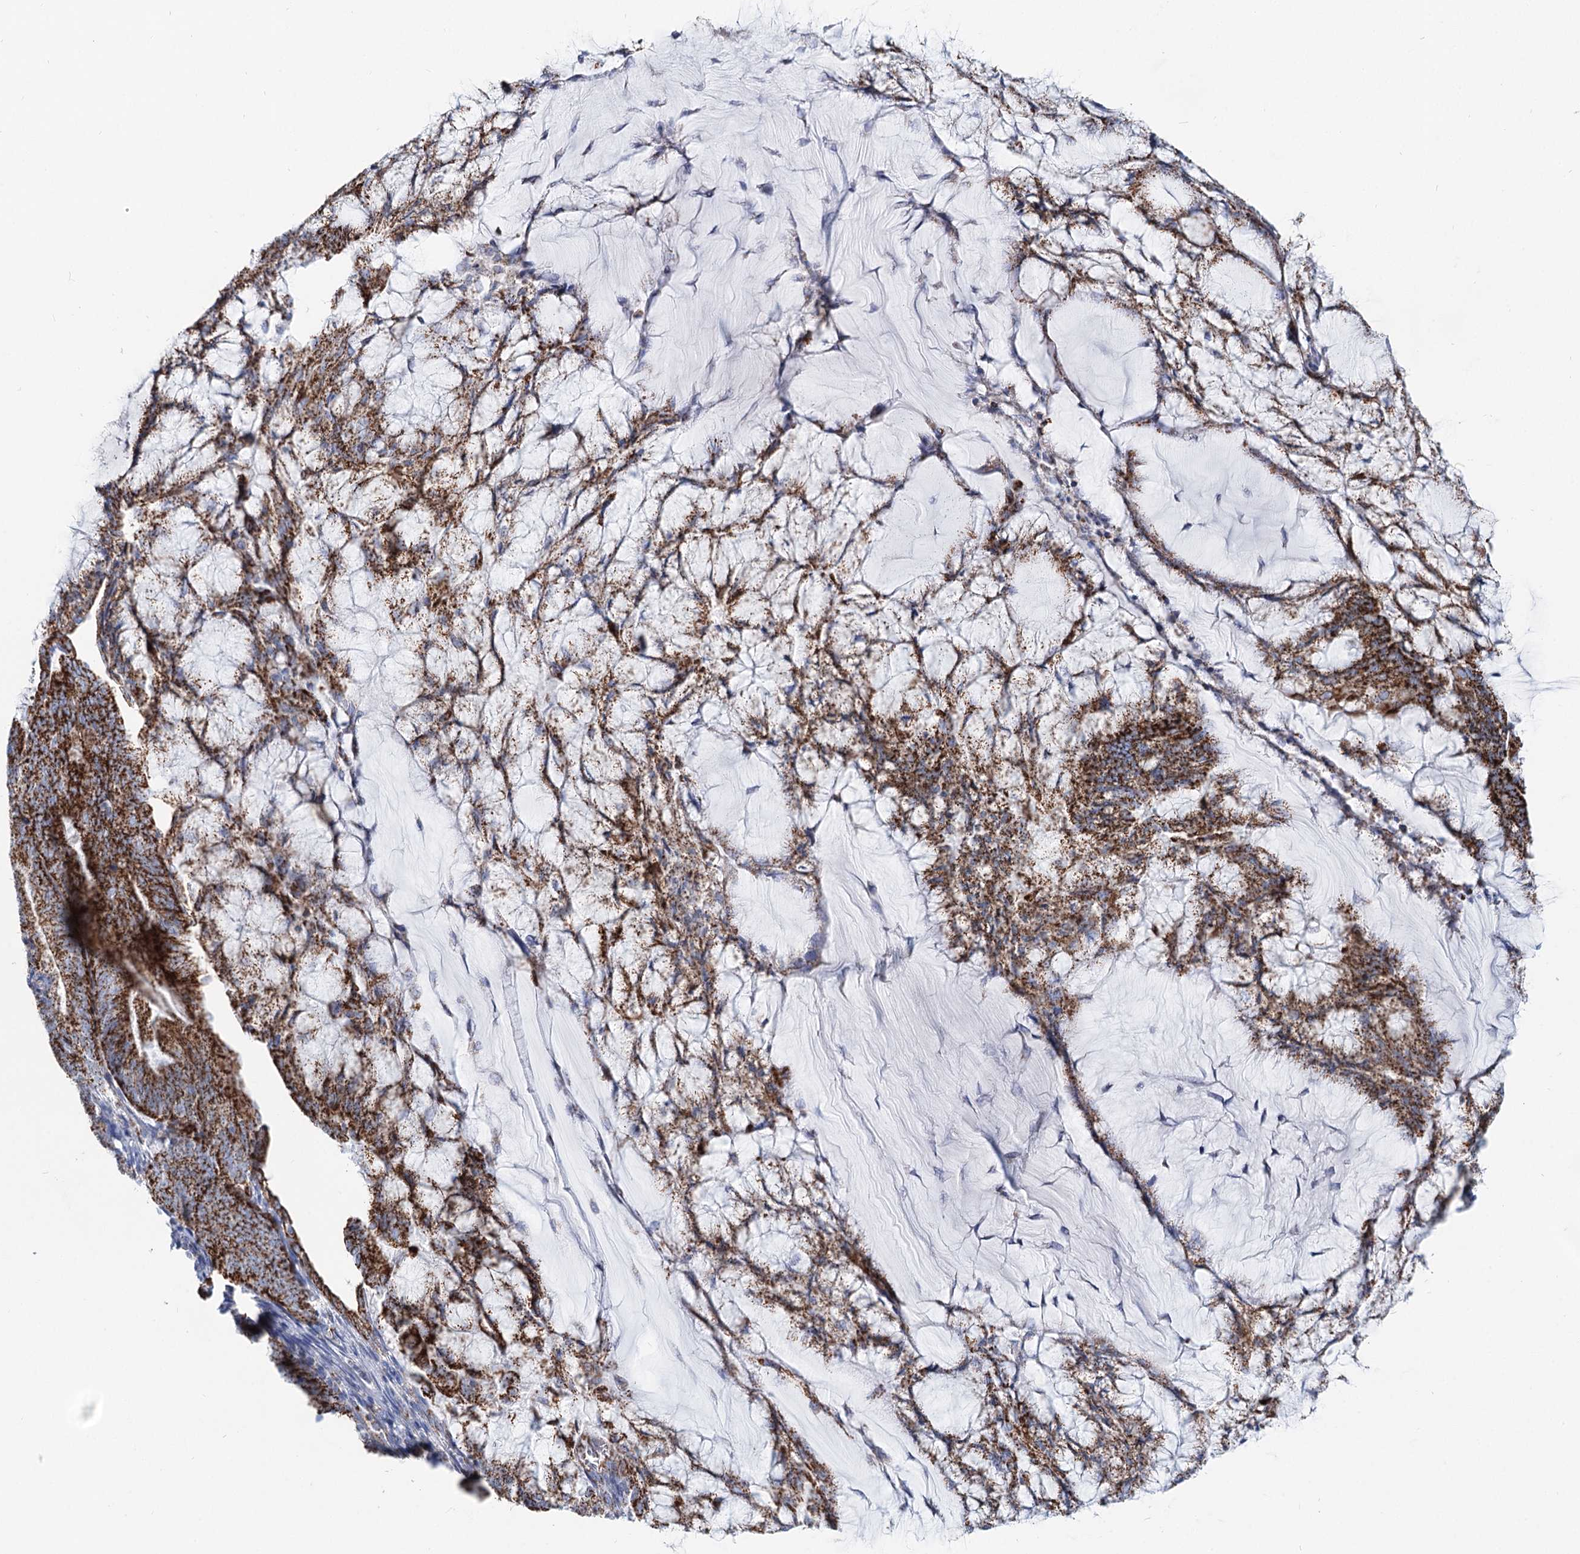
{"staining": {"intensity": "strong", "quantity": ">75%", "location": "cytoplasmic/membranous"}, "tissue": "endometrial cancer", "cell_type": "Tumor cells", "image_type": "cancer", "snomed": [{"axis": "morphology", "description": "Adenocarcinoma, NOS"}, {"axis": "topography", "description": "Endometrium"}], "caption": "Human adenocarcinoma (endometrial) stained with a brown dye shows strong cytoplasmic/membranous positive staining in approximately >75% of tumor cells.", "gene": "MCCC2", "patient": {"sex": "female", "age": 81}}